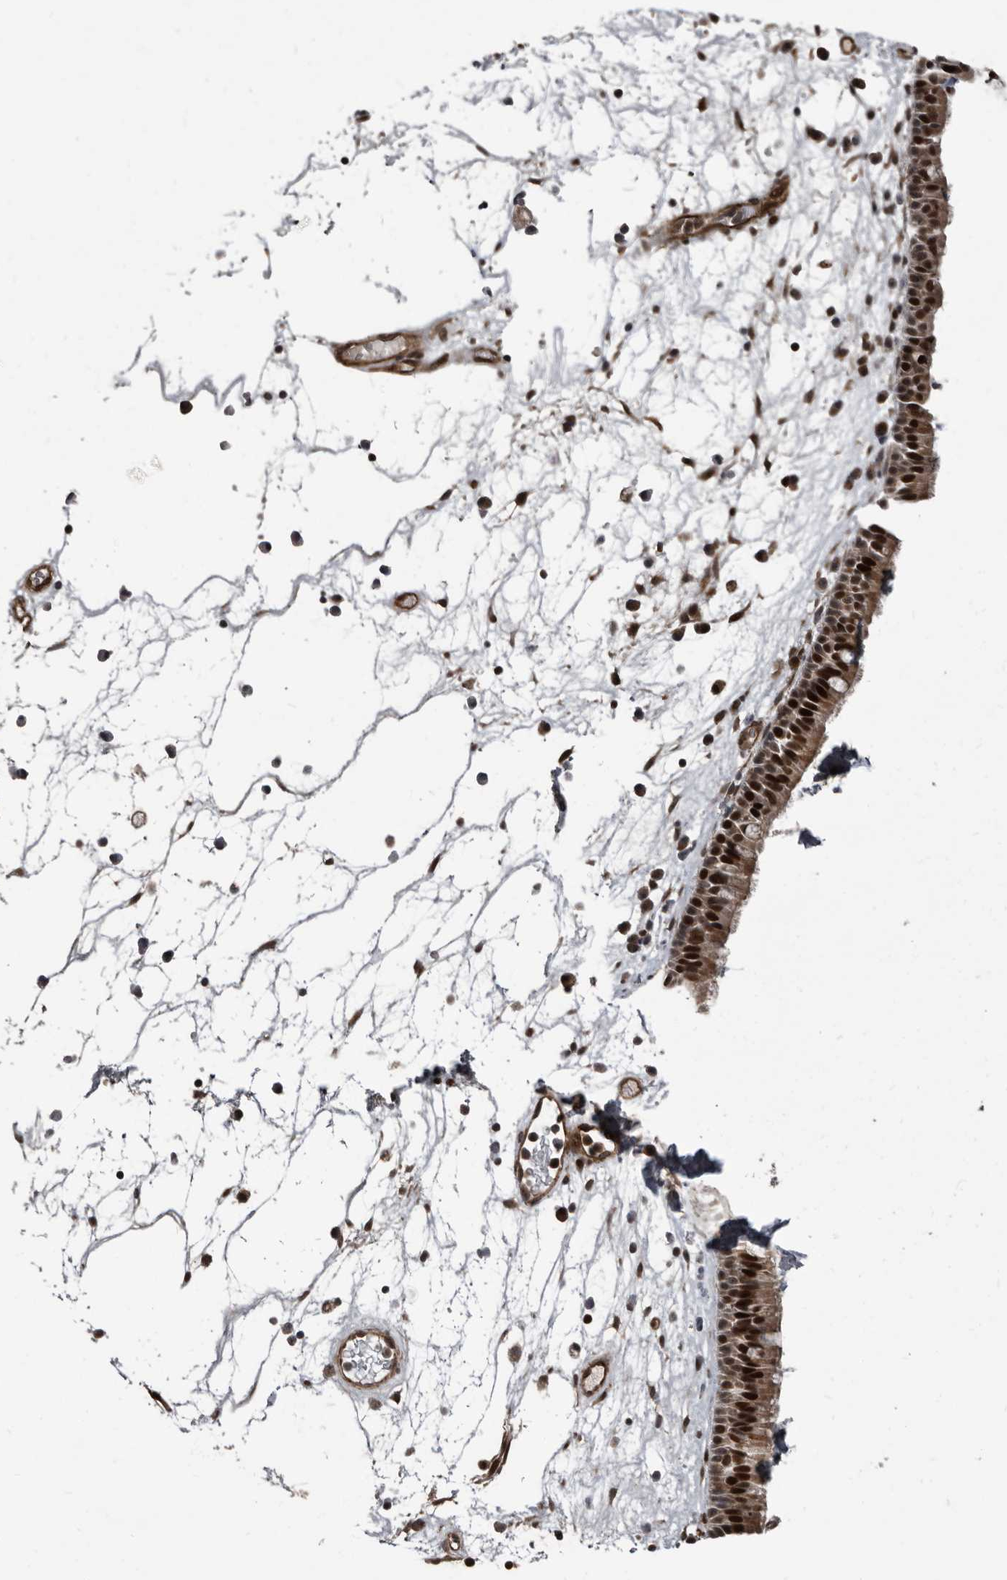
{"staining": {"intensity": "strong", "quantity": "25%-75%", "location": "cytoplasmic/membranous,nuclear"}, "tissue": "nasopharynx", "cell_type": "Respiratory epithelial cells", "image_type": "normal", "snomed": [{"axis": "morphology", "description": "Normal tissue, NOS"}, {"axis": "morphology", "description": "Inflammation, NOS"}, {"axis": "morphology", "description": "Malignant melanoma, Metastatic site"}, {"axis": "topography", "description": "Nasopharynx"}], "caption": "This photomicrograph demonstrates immunohistochemistry (IHC) staining of unremarkable human nasopharynx, with high strong cytoplasmic/membranous,nuclear staining in about 25%-75% of respiratory epithelial cells.", "gene": "CHD1L", "patient": {"sex": "male", "age": 70}}